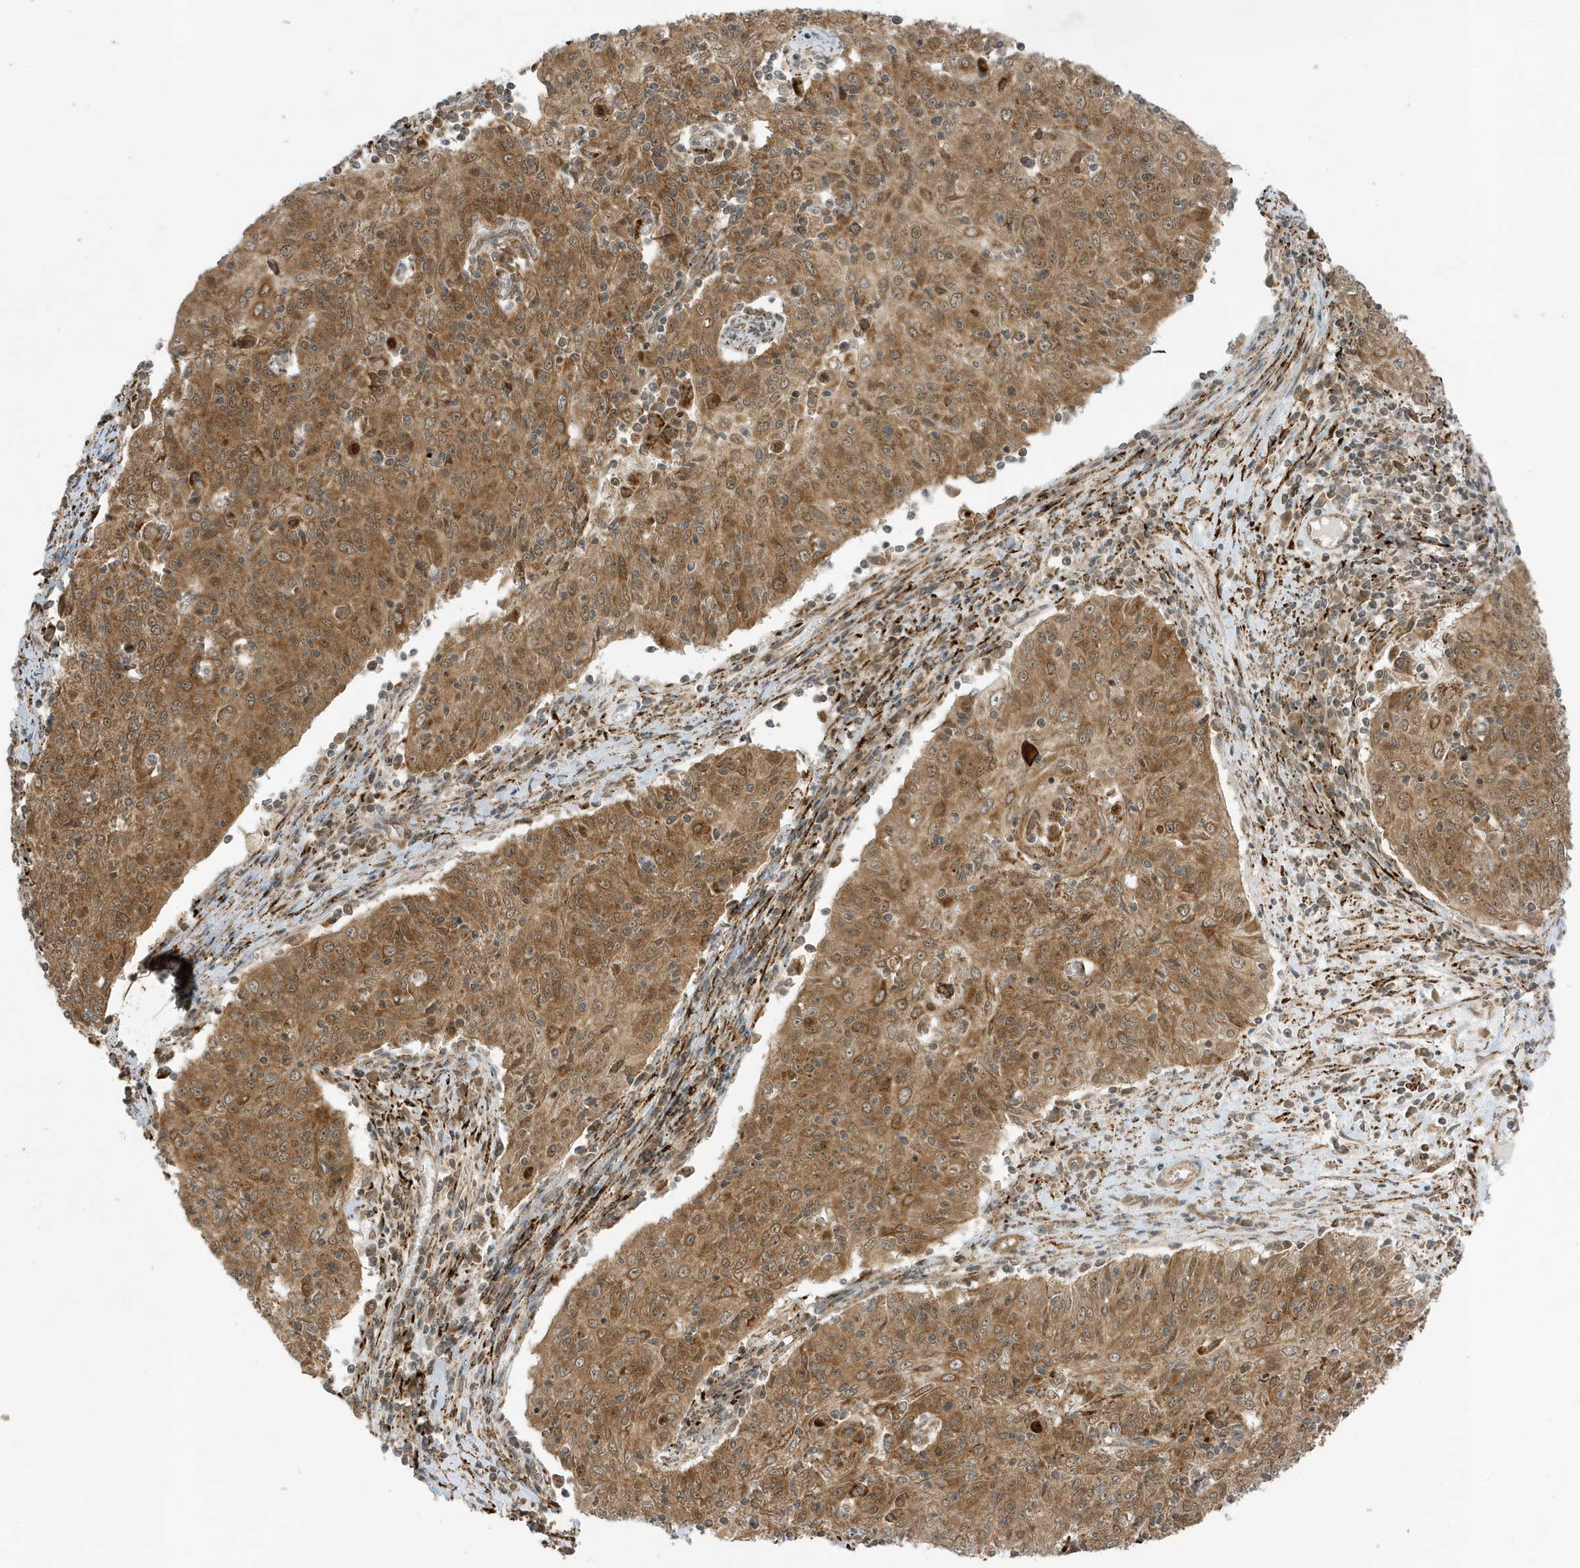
{"staining": {"intensity": "moderate", "quantity": ">75%", "location": "cytoplasmic/membranous"}, "tissue": "cervical cancer", "cell_type": "Tumor cells", "image_type": "cancer", "snomed": [{"axis": "morphology", "description": "Squamous cell carcinoma, NOS"}, {"axis": "topography", "description": "Cervix"}], "caption": "Tumor cells show medium levels of moderate cytoplasmic/membranous expression in about >75% of cells in cervical squamous cell carcinoma. (DAB (3,3'-diaminobenzidine) = brown stain, brightfield microscopy at high magnification).", "gene": "DHX36", "patient": {"sex": "female", "age": 48}}